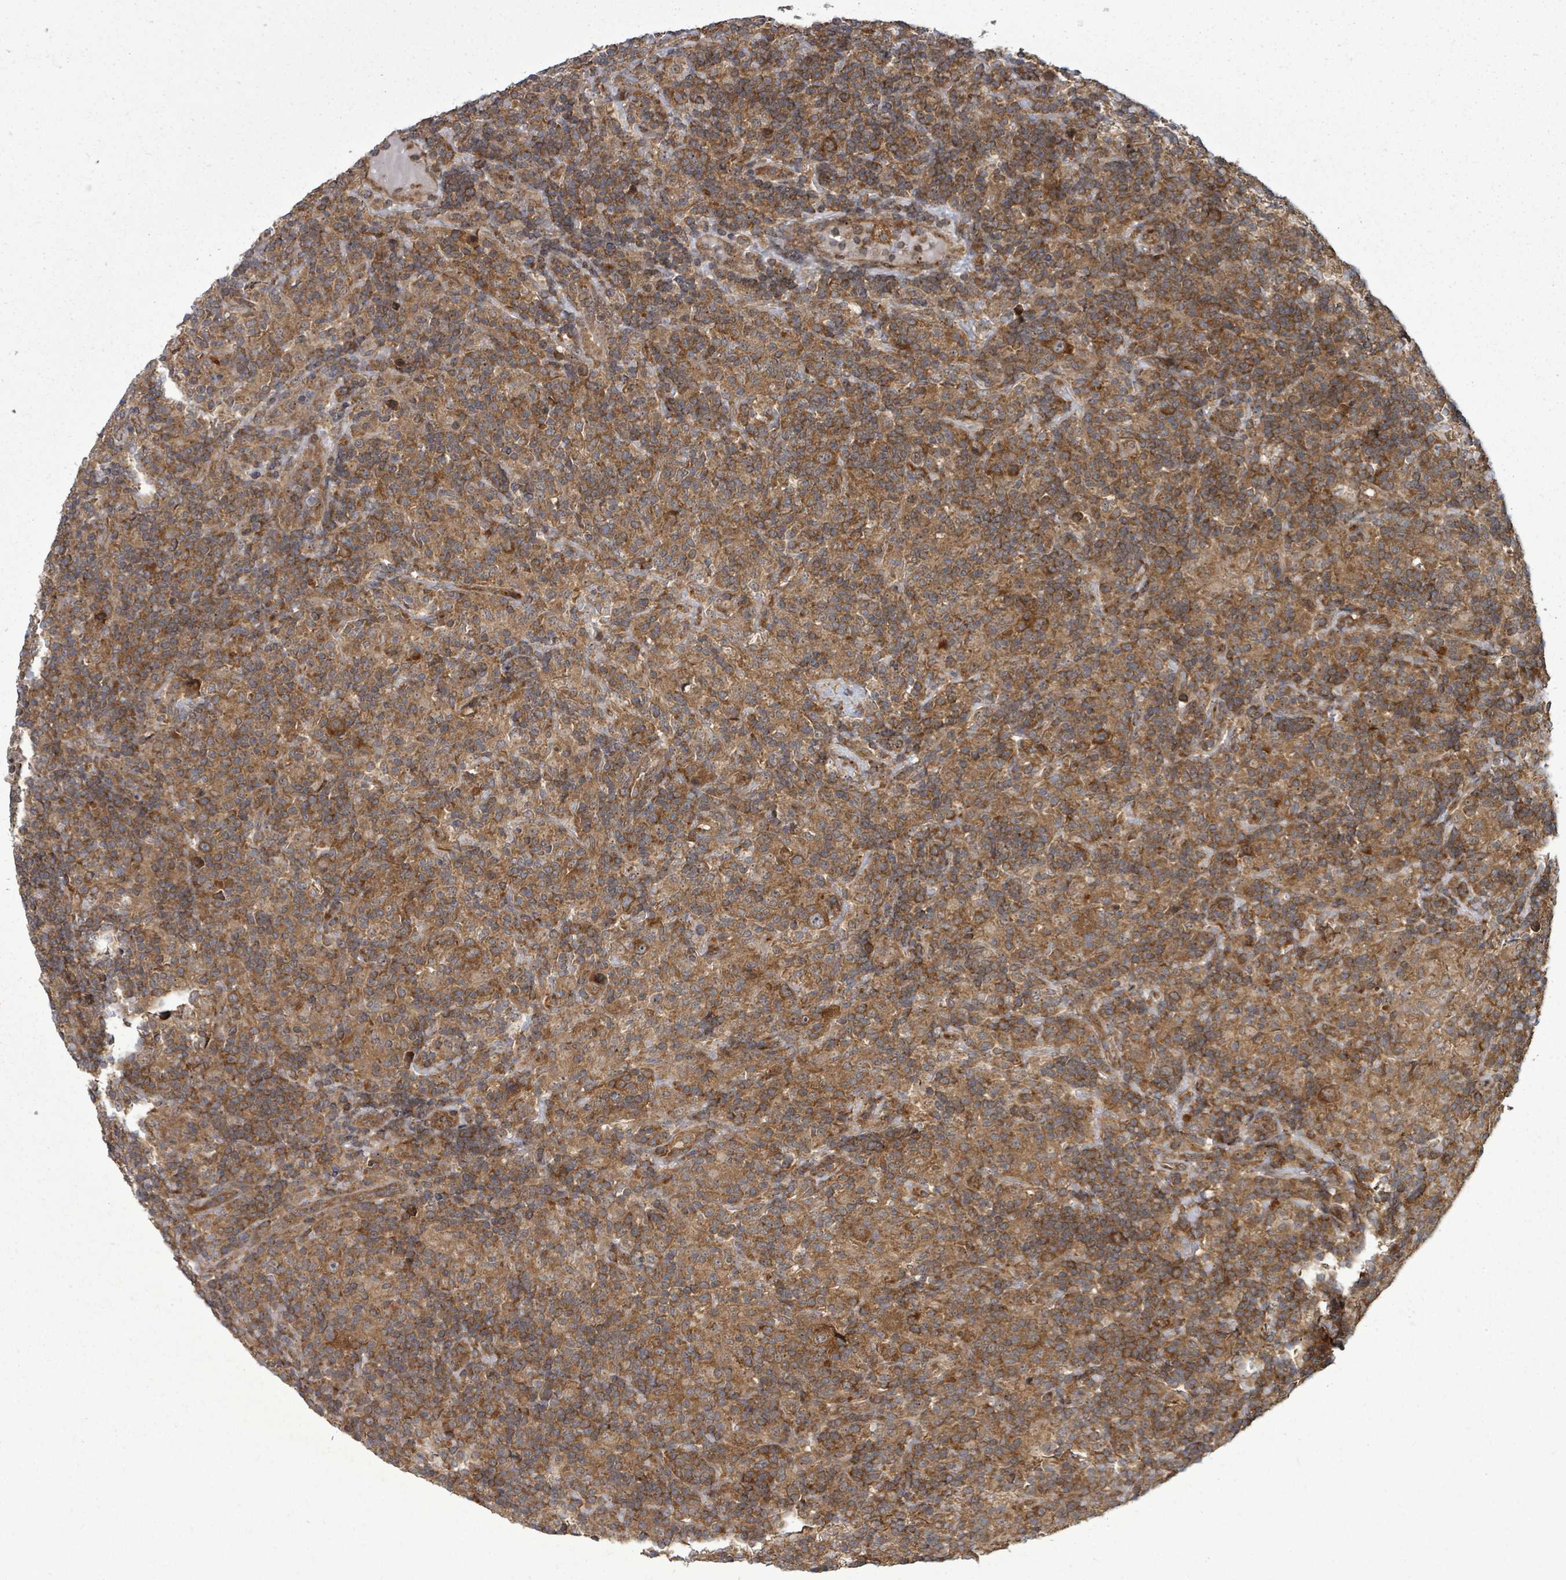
{"staining": {"intensity": "strong", "quantity": ">75%", "location": "cytoplasmic/membranous"}, "tissue": "lymphoma", "cell_type": "Tumor cells", "image_type": "cancer", "snomed": [{"axis": "morphology", "description": "Hodgkin's disease, NOS"}, {"axis": "topography", "description": "Lymph node"}], "caption": "An immunohistochemistry photomicrograph of neoplastic tissue is shown. Protein staining in brown highlights strong cytoplasmic/membranous positivity in lymphoma within tumor cells.", "gene": "EIF3C", "patient": {"sex": "male", "age": 70}}